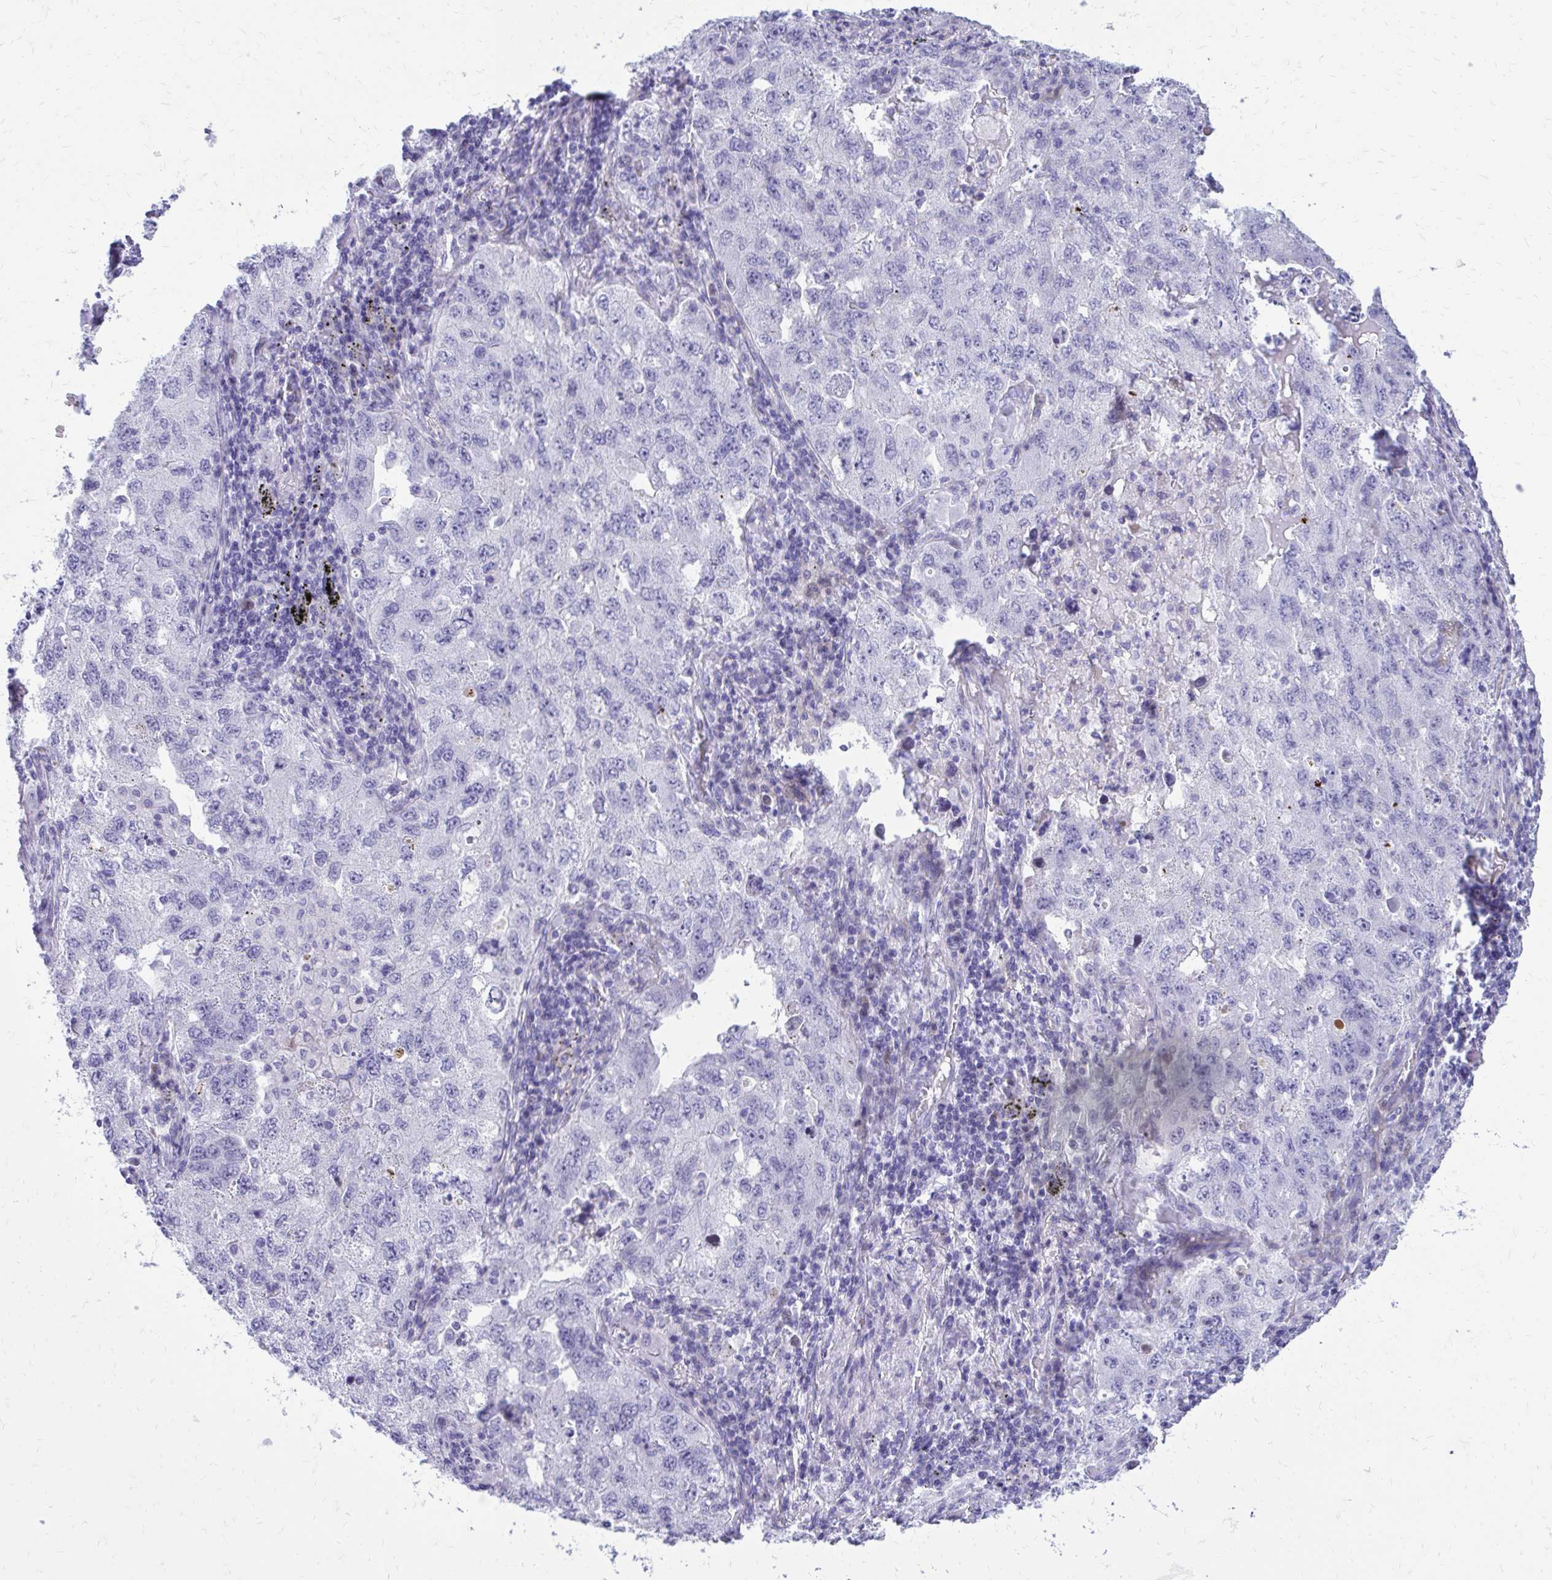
{"staining": {"intensity": "negative", "quantity": "none", "location": "none"}, "tissue": "lung cancer", "cell_type": "Tumor cells", "image_type": "cancer", "snomed": [{"axis": "morphology", "description": "Adenocarcinoma, NOS"}, {"axis": "topography", "description": "Lung"}], "caption": "This photomicrograph is of lung adenocarcinoma stained with IHC to label a protein in brown with the nuclei are counter-stained blue. There is no expression in tumor cells.", "gene": "LCN15", "patient": {"sex": "female", "age": 57}}